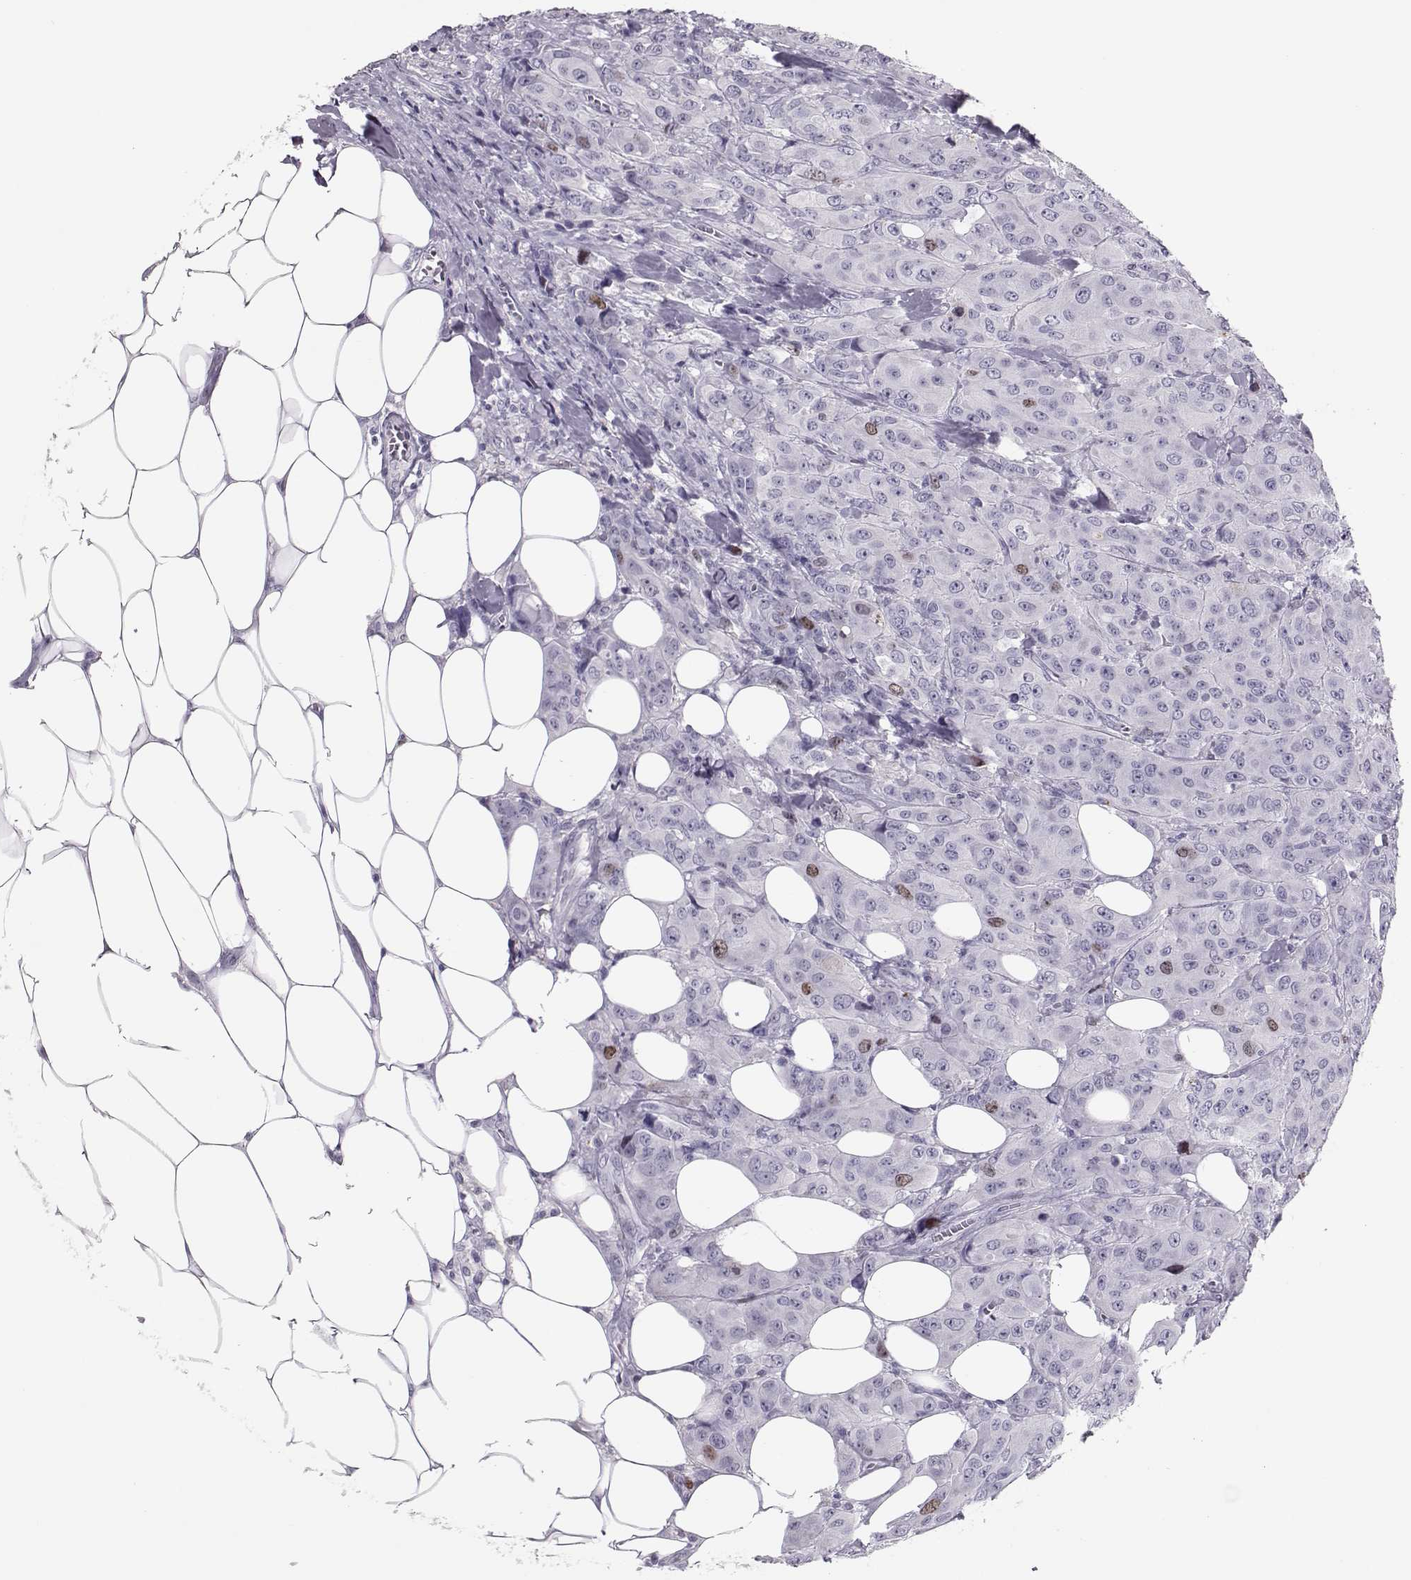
{"staining": {"intensity": "moderate", "quantity": "<25%", "location": "nuclear"}, "tissue": "breast cancer", "cell_type": "Tumor cells", "image_type": "cancer", "snomed": [{"axis": "morphology", "description": "Duct carcinoma"}, {"axis": "topography", "description": "Breast"}], "caption": "A micrograph of breast cancer stained for a protein exhibits moderate nuclear brown staining in tumor cells. The staining is performed using DAB (3,3'-diaminobenzidine) brown chromogen to label protein expression. The nuclei are counter-stained blue using hematoxylin.", "gene": "SGO1", "patient": {"sex": "female", "age": 43}}